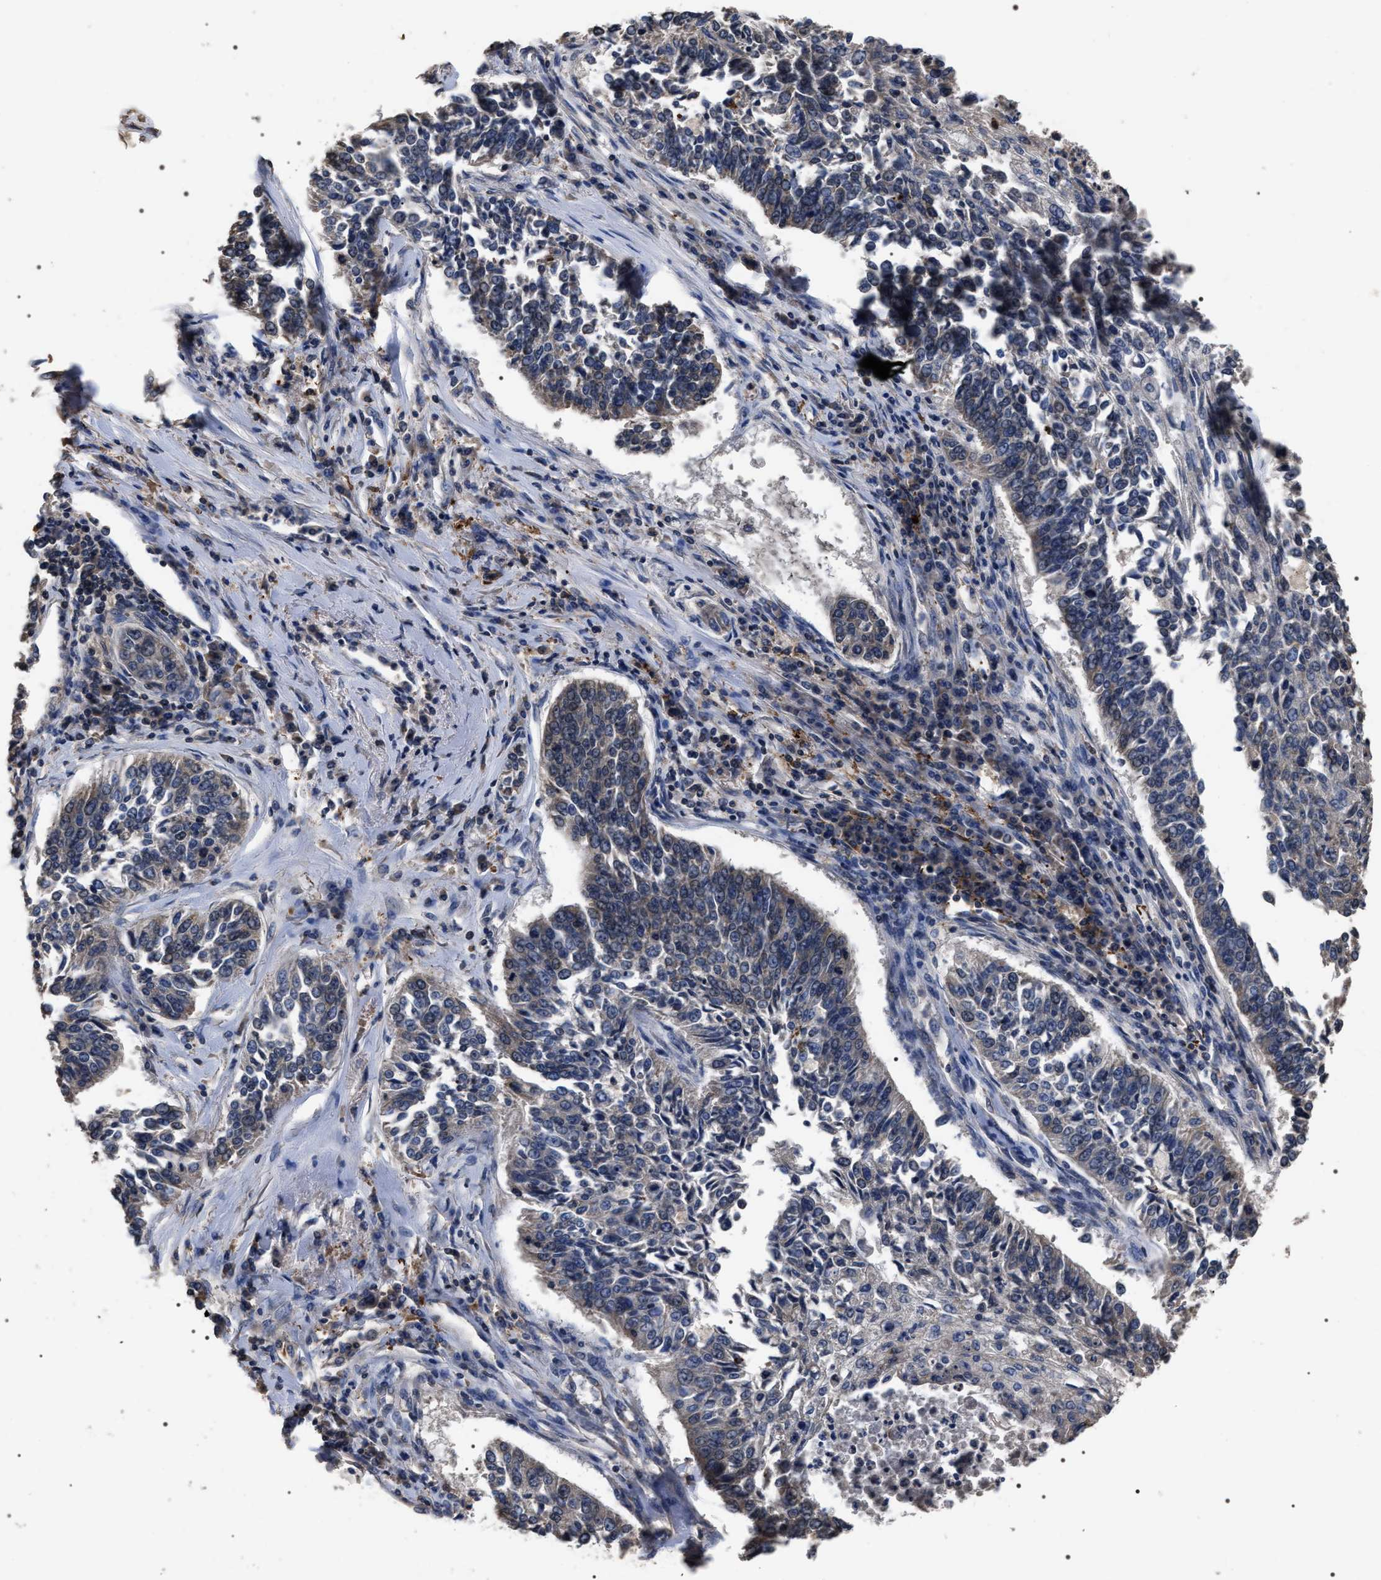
{"staining": {"intensity": "weak", "quantity": "<25%", "location": "cytoplasmic/membranous"}, "tissue": "lung cancer", "cell_type": "Tumor cells", "image_type": "cancer", "snomed": [{"axis": "morphology", "description": "Normal tissue, NOS"}, {"axis": "morphology", "description": "Squamous cell carcinoma, NOS"}, {"axis": "topography", "description": "Cartilage tissue"}, {"axis": "topography", "description": "Bronchus"}, {"axis": "topography", "description": "Lung"}], "caption": "Protein analysis of lung cancer (squamous cell carcinoma) reveals no significant staining in tumor cells.", "gene": "UPF3A", "patient": {"sex": "female", "age": 49}}